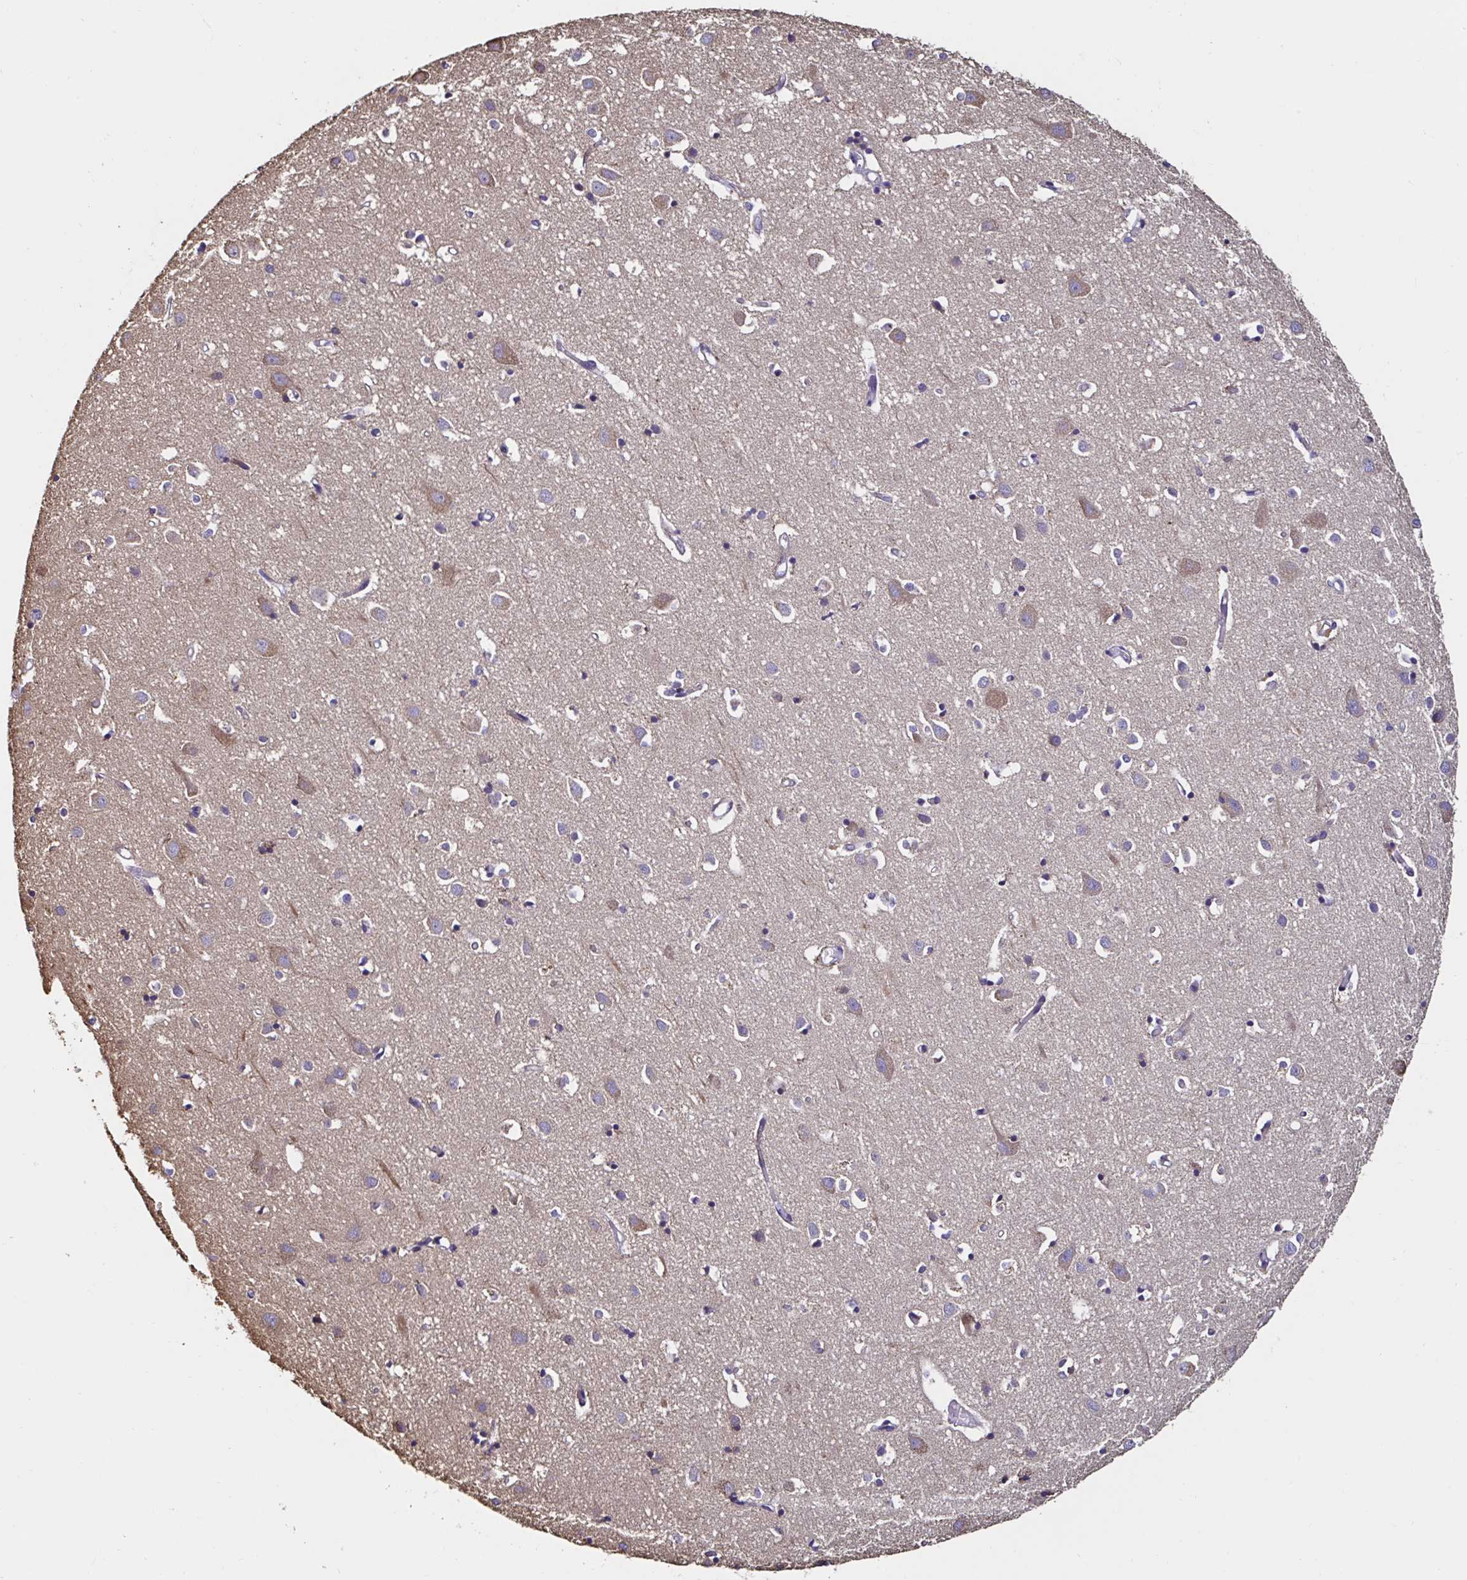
{"staining": {"intensity": "negative", "quantity": "none", "location": "none"}, "tissue": "cerebral cortex", "cell_type": "Endothelial cells", "image_type": "normal", "snomed": [{"axis": "morphology", "description": "Normal tissue, NOS"}, {"axis": "topography", "description": "Cerebral cortex"}], "caption": "An IHC image of normal cerebral cortex is shown. There is no staining in endothelial cells of cerebral cortex. (Stains: DAB (3,3'-diaminobenzidine) immunohistochemistry with hematoxylin counter stain, Microscopy: brightfield microscopy at high magnification).", "gene": "MSR1", "patient": {"sex": "male", "age": 70}}